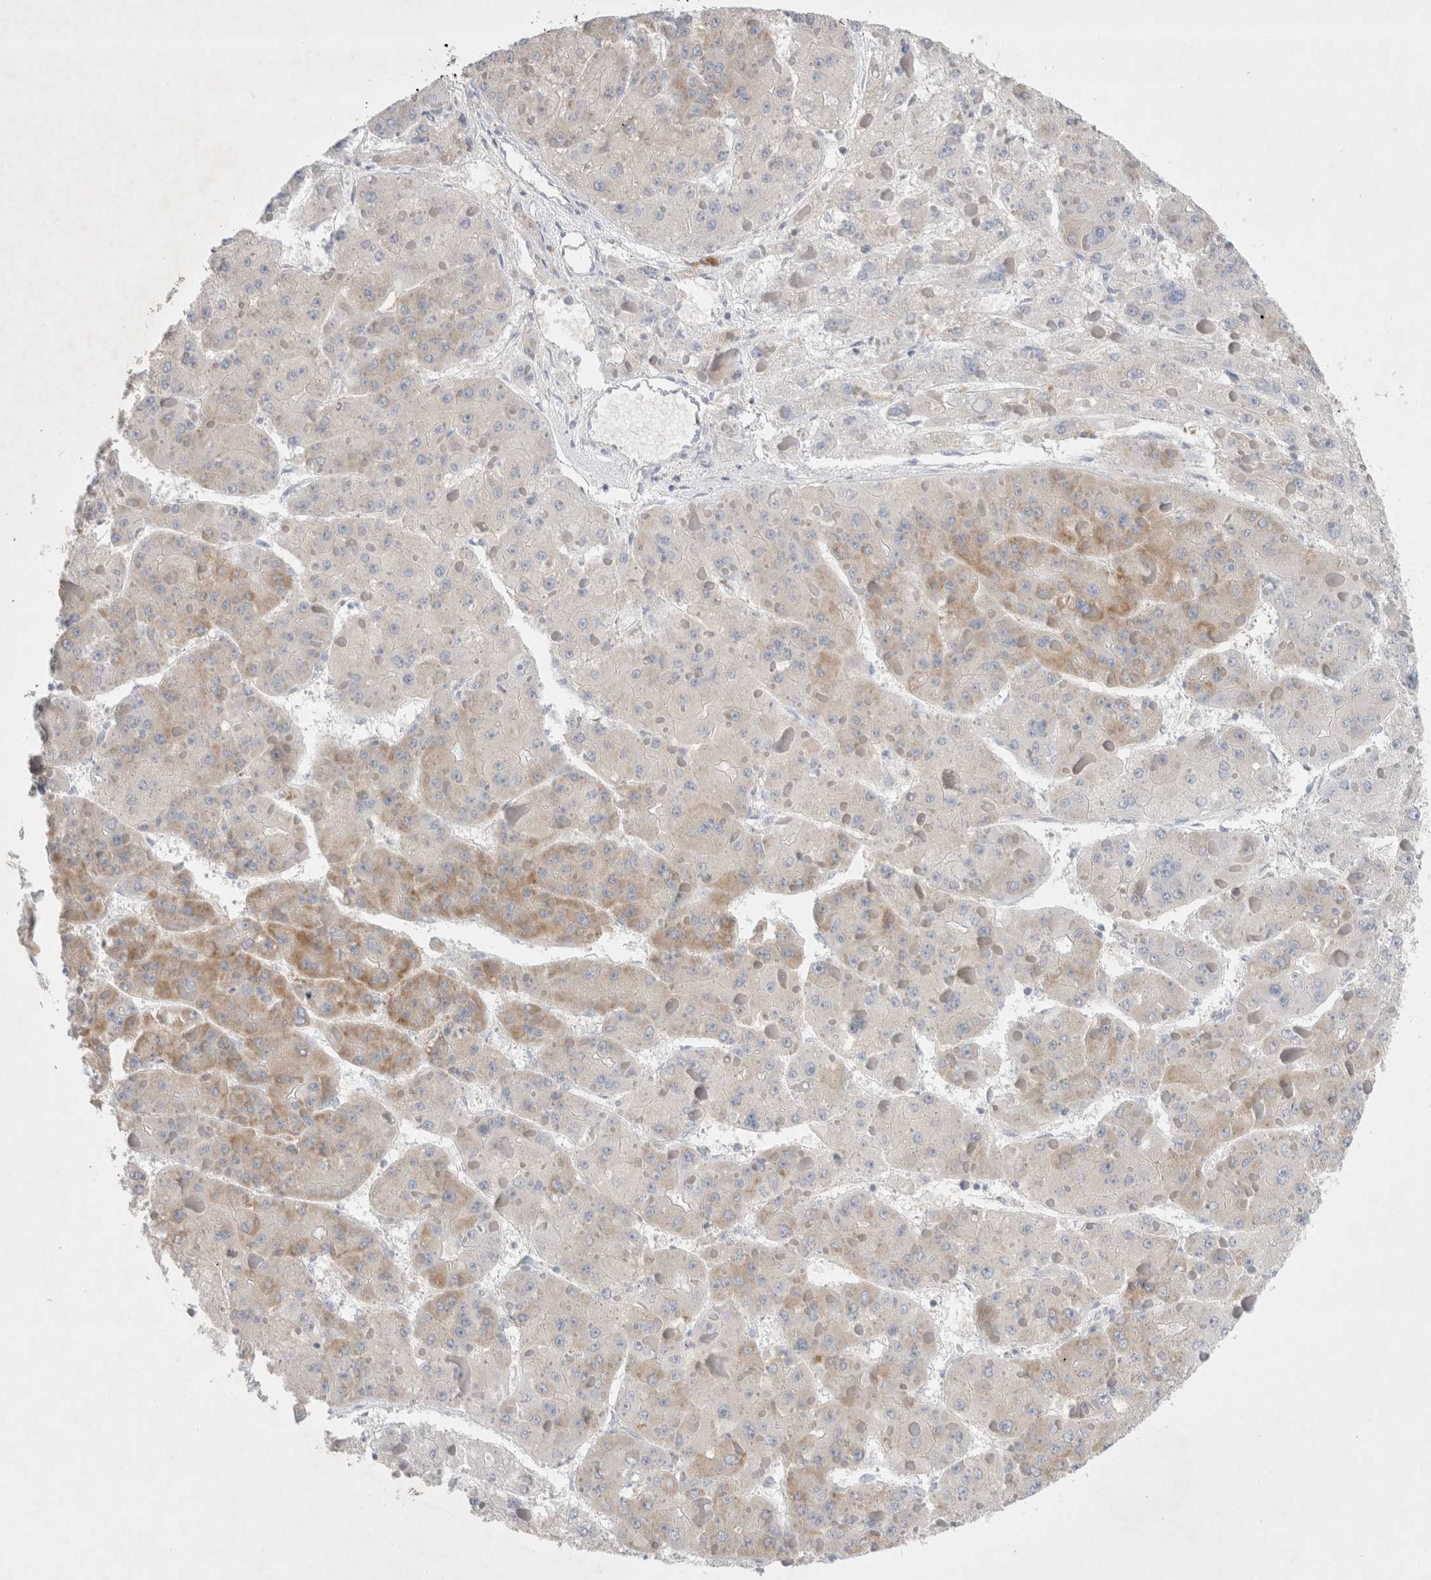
{"staining": {"intensity": "weak", "quantity": "<25%", "location": "cytoplasmic/membranous"}, "tissue": "liver cancer", "cell_type": "Tumor cells", "image_type": "cancer", "snomed": [{"axis": "morphology", "description": "Carcinoma, Hepatocellular, NOS"}, {"axis": "topography", "description": "Liver"}], "caption": "An immunohistochemistry image of liver hepatocellular carcinoma is shown. There is no staining in tumor cells of liver hepatocellular carcinoma.", "gene": "ZNF23", "patient": {"sex": "female", "age": 73}}